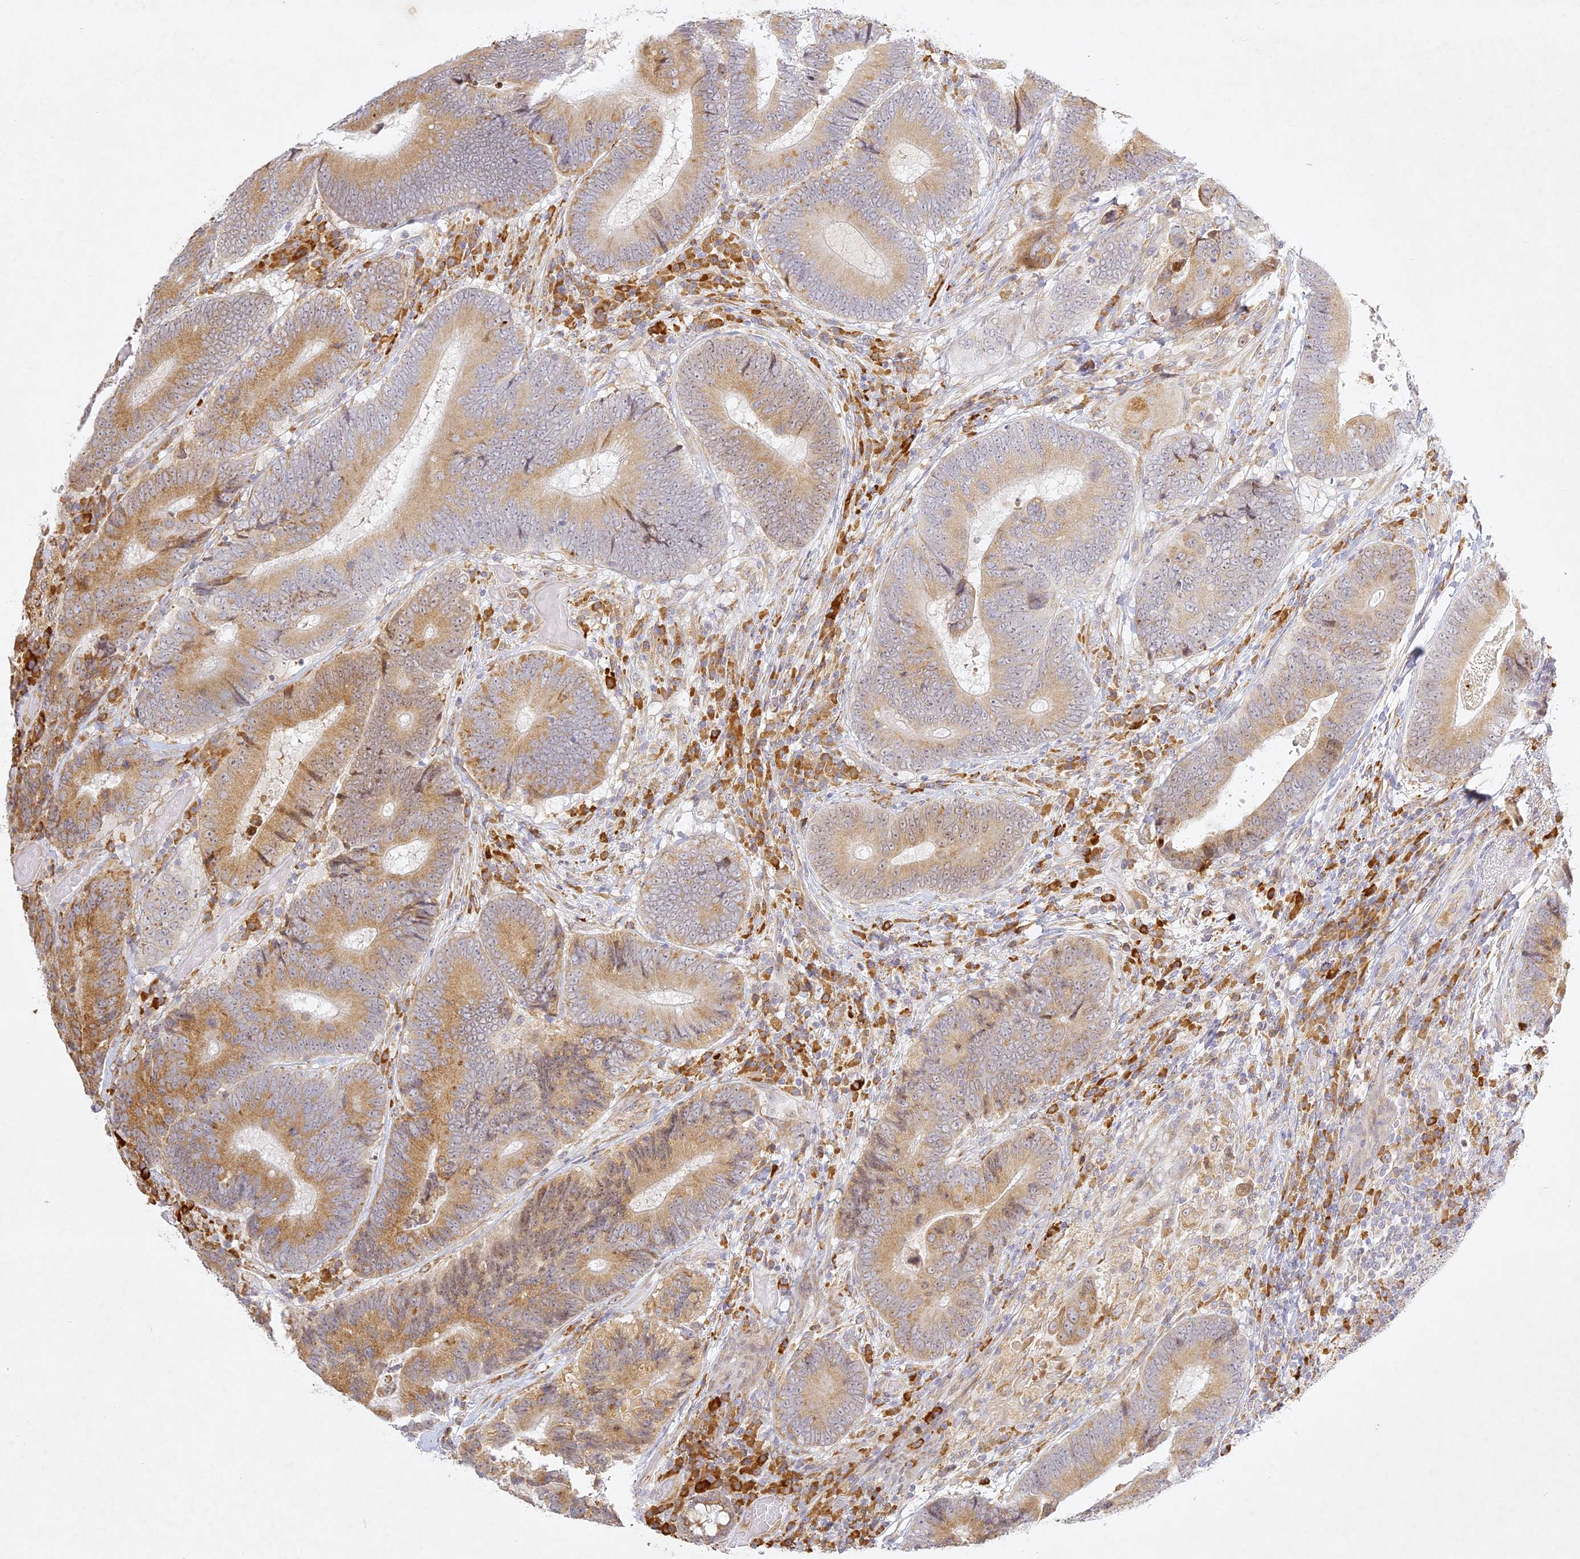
{"staining": {"intensity": "moderate", "quantity": "25%-75%", "location": "cytoplasmic/membranous"}, "tissue": "colorectal cancer", "cell_type": "Tumor cells", "image_type": "cancer", "snomed": [{"axis": "morphology", "description": "Adenocarcinoma, NOS"}, {"axis": "topography", "description": "Colon"}], "caption": "Adenocarcinoma (colorectal) stained with a brown dye demonstrates moderate cytoplasmic/membranous positive positivity in about 25%-75% of tumor cells.", "gene": "SLC30A5", "patient": {"sex": "female", "age": 78}}